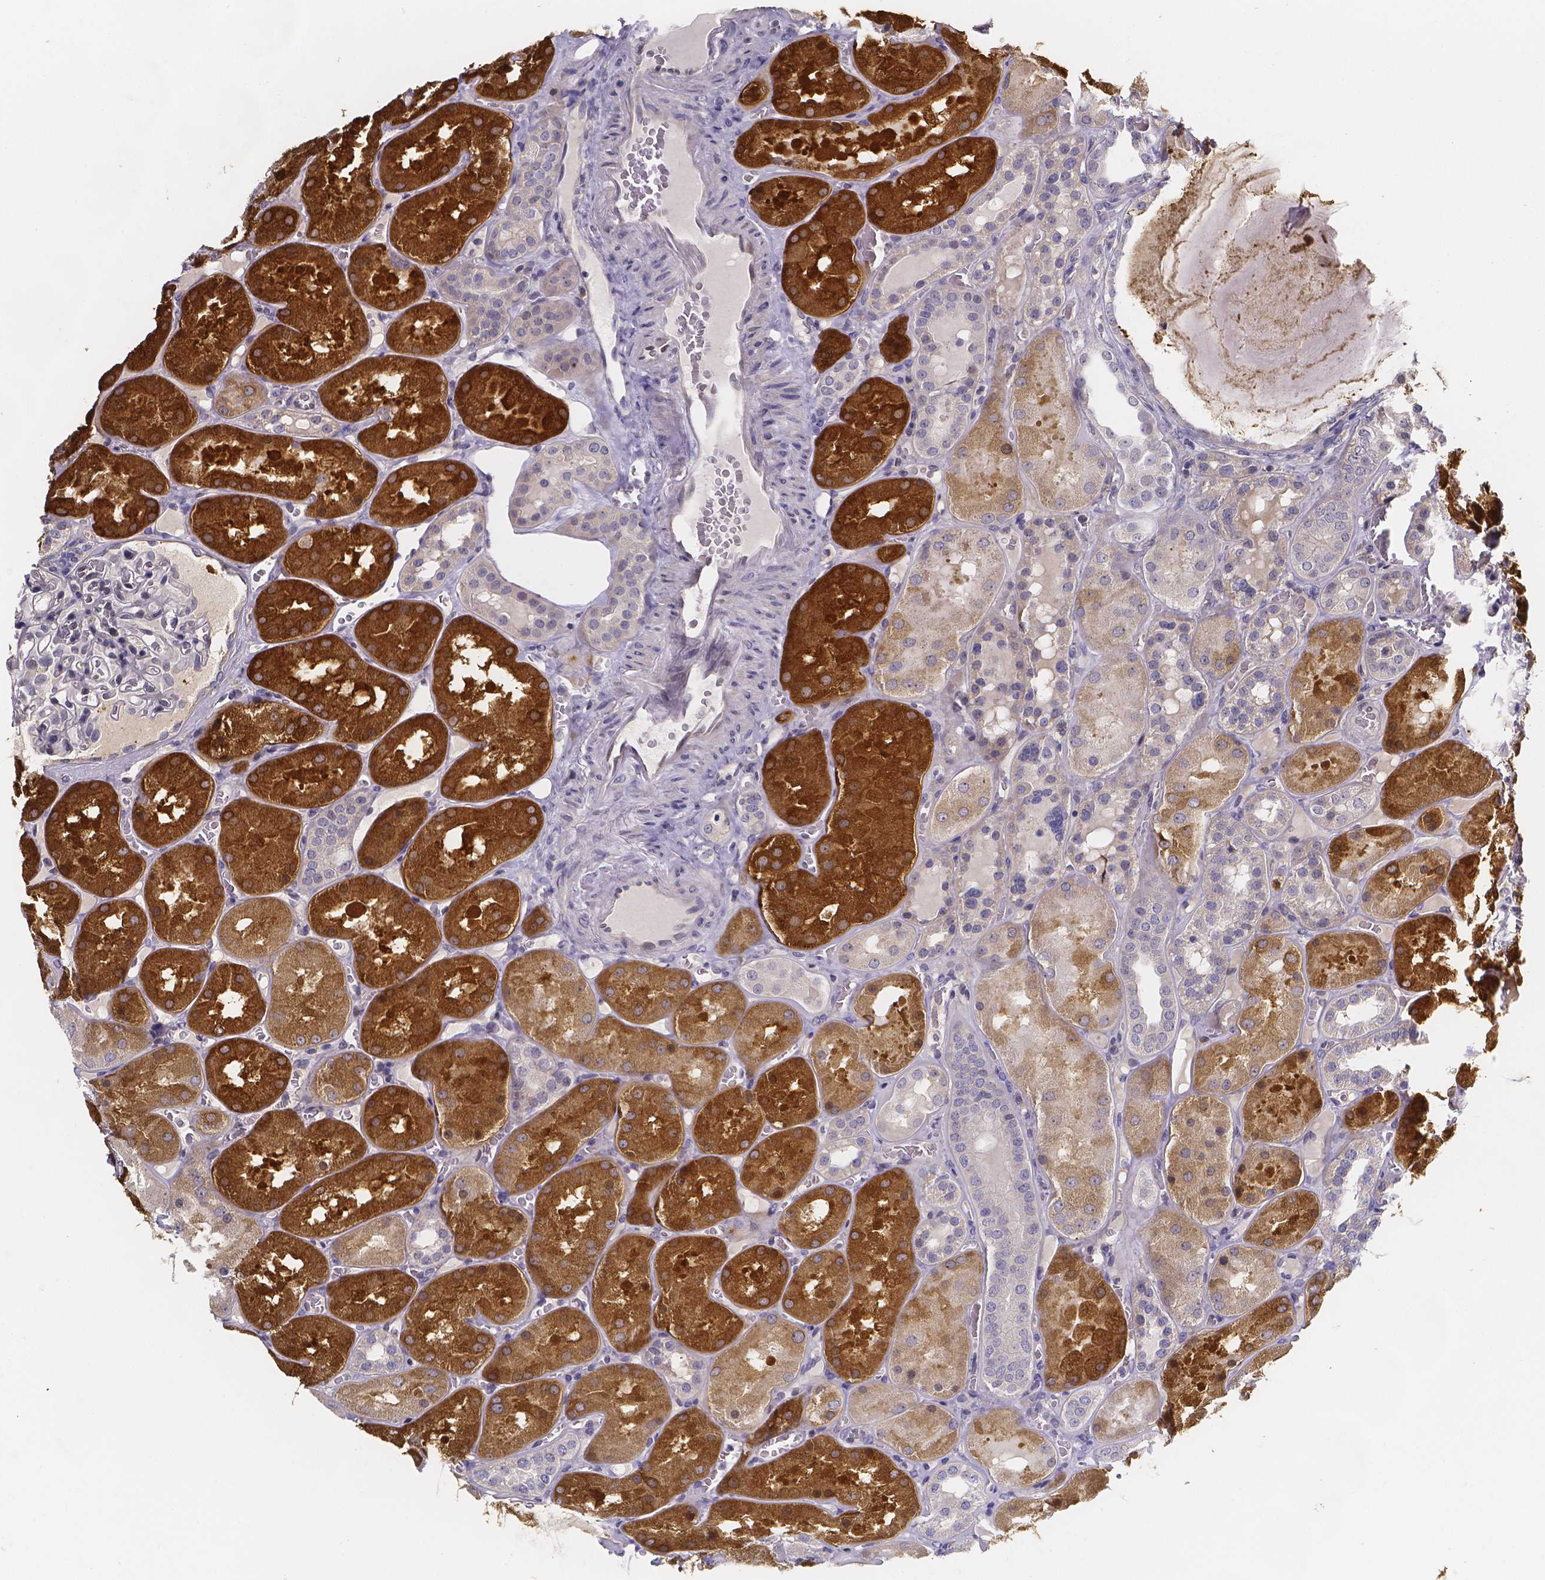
{"staining": {"intensity": "negative", "quantity": "none", "location": "none"}, "tissue": "kidney", "cell_type": "Cells in glomeruli", "image_type": "normal", "snomed": [{"axis": "morphology", "description": "Normal tissue, NOS"}, {"axis": "topography", "description": "Kidney"}], "caption": "DAB immunohistochemical staining of benign human kidney reveals no significant staining in cells in glomeruli.", "gene": "PAH", "patient": {"sex": "male", "age": 73}}